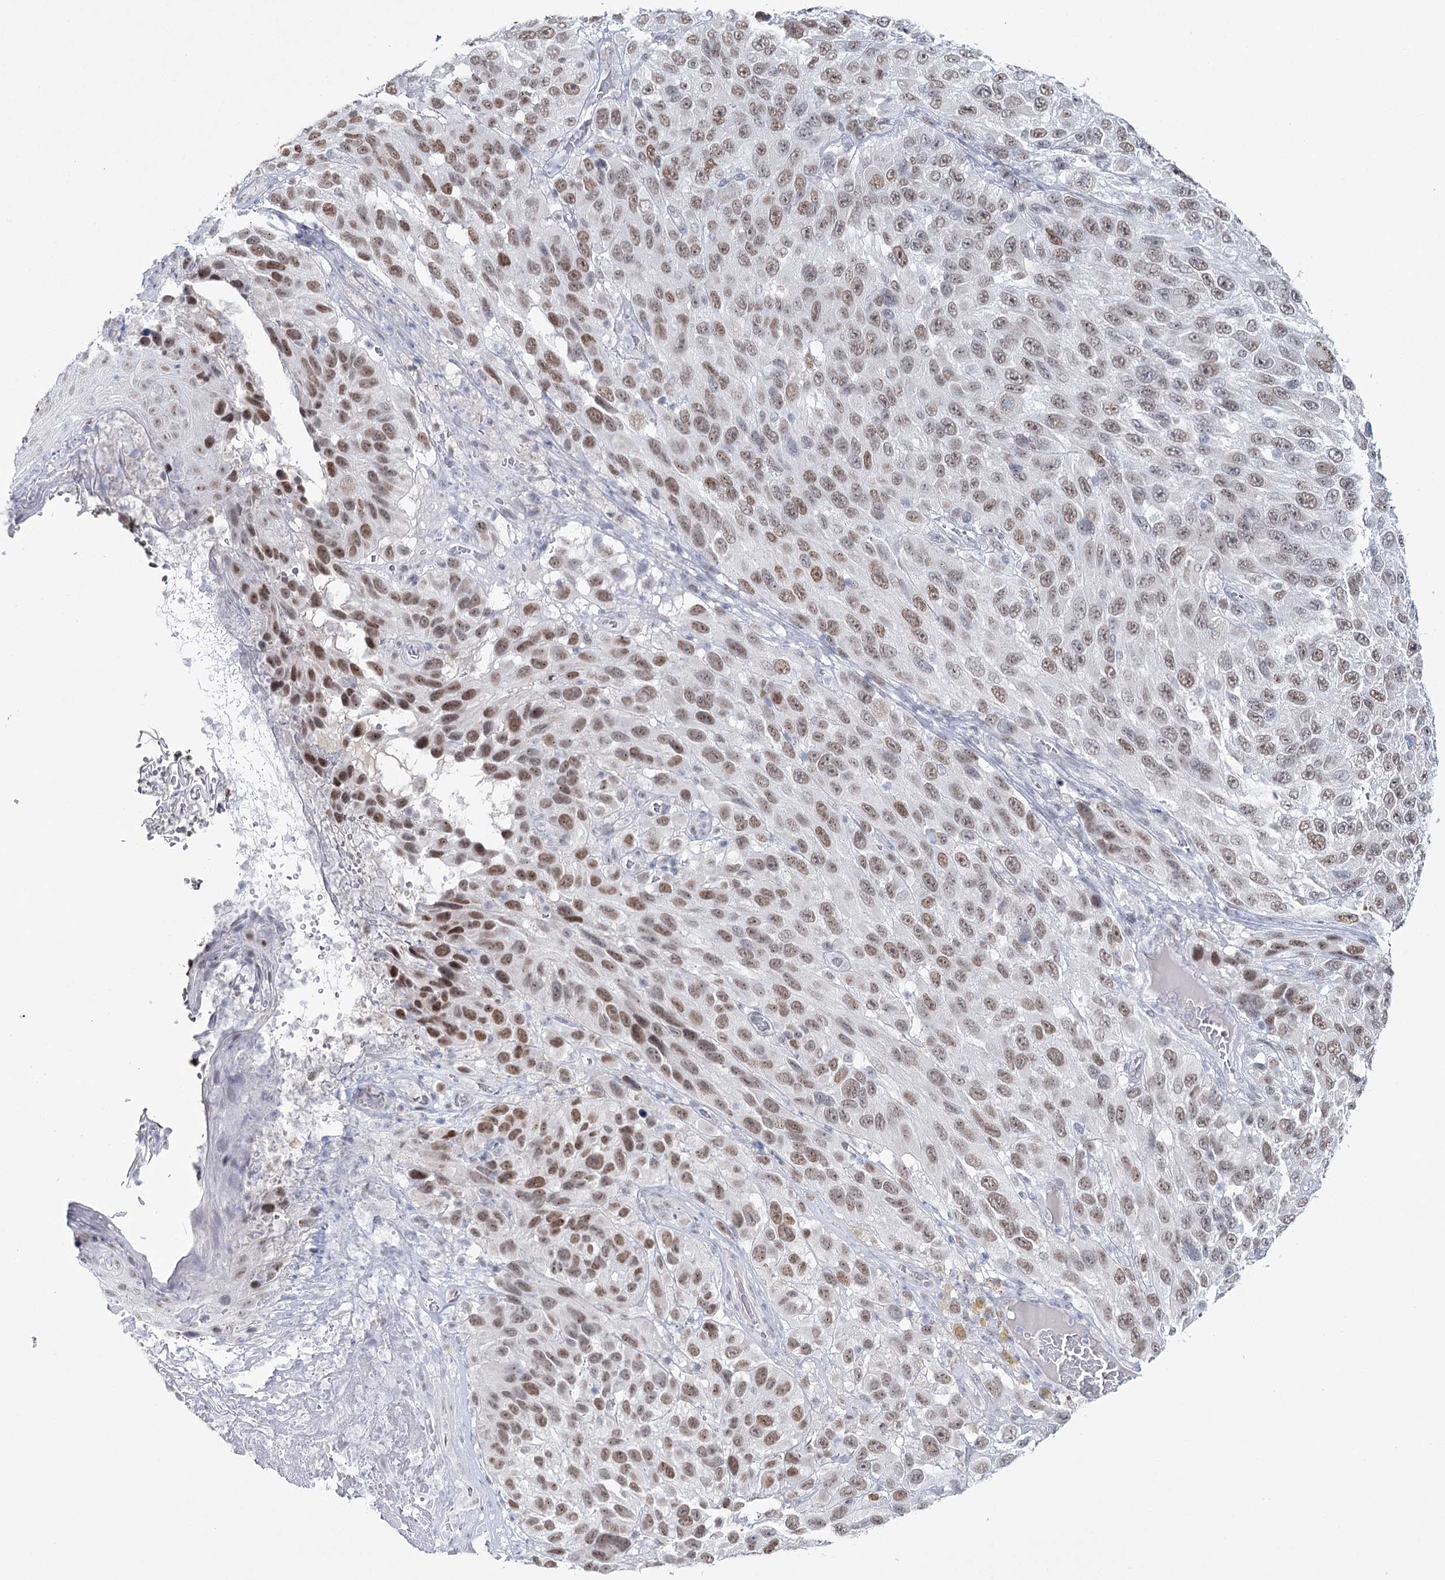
{"staining": {"intensity": "moderate", "quantity": ">75%", "location": "nuclear"}, "tissue": "melanoma", "cell_type": "Tumor cells", "image_type": "cancer", "snomed": [{"axis": "morphology", "description": "Malignant melanoma, NOS"}, {"axis": "topography", "description": "Skin"}], "caption": "High-magnification brightfield microscopy of melanoma stained with DAB (brown) and counterstained with hematoxylin (blue). tumor cells exhibit moderate nuclear staining is identified in approximately>75% of cells. (Brightfield microscopy of DAB IHC at high magnification).", "gene": "ZC3H8", "patient": {"sex": "female", "age": 96}}